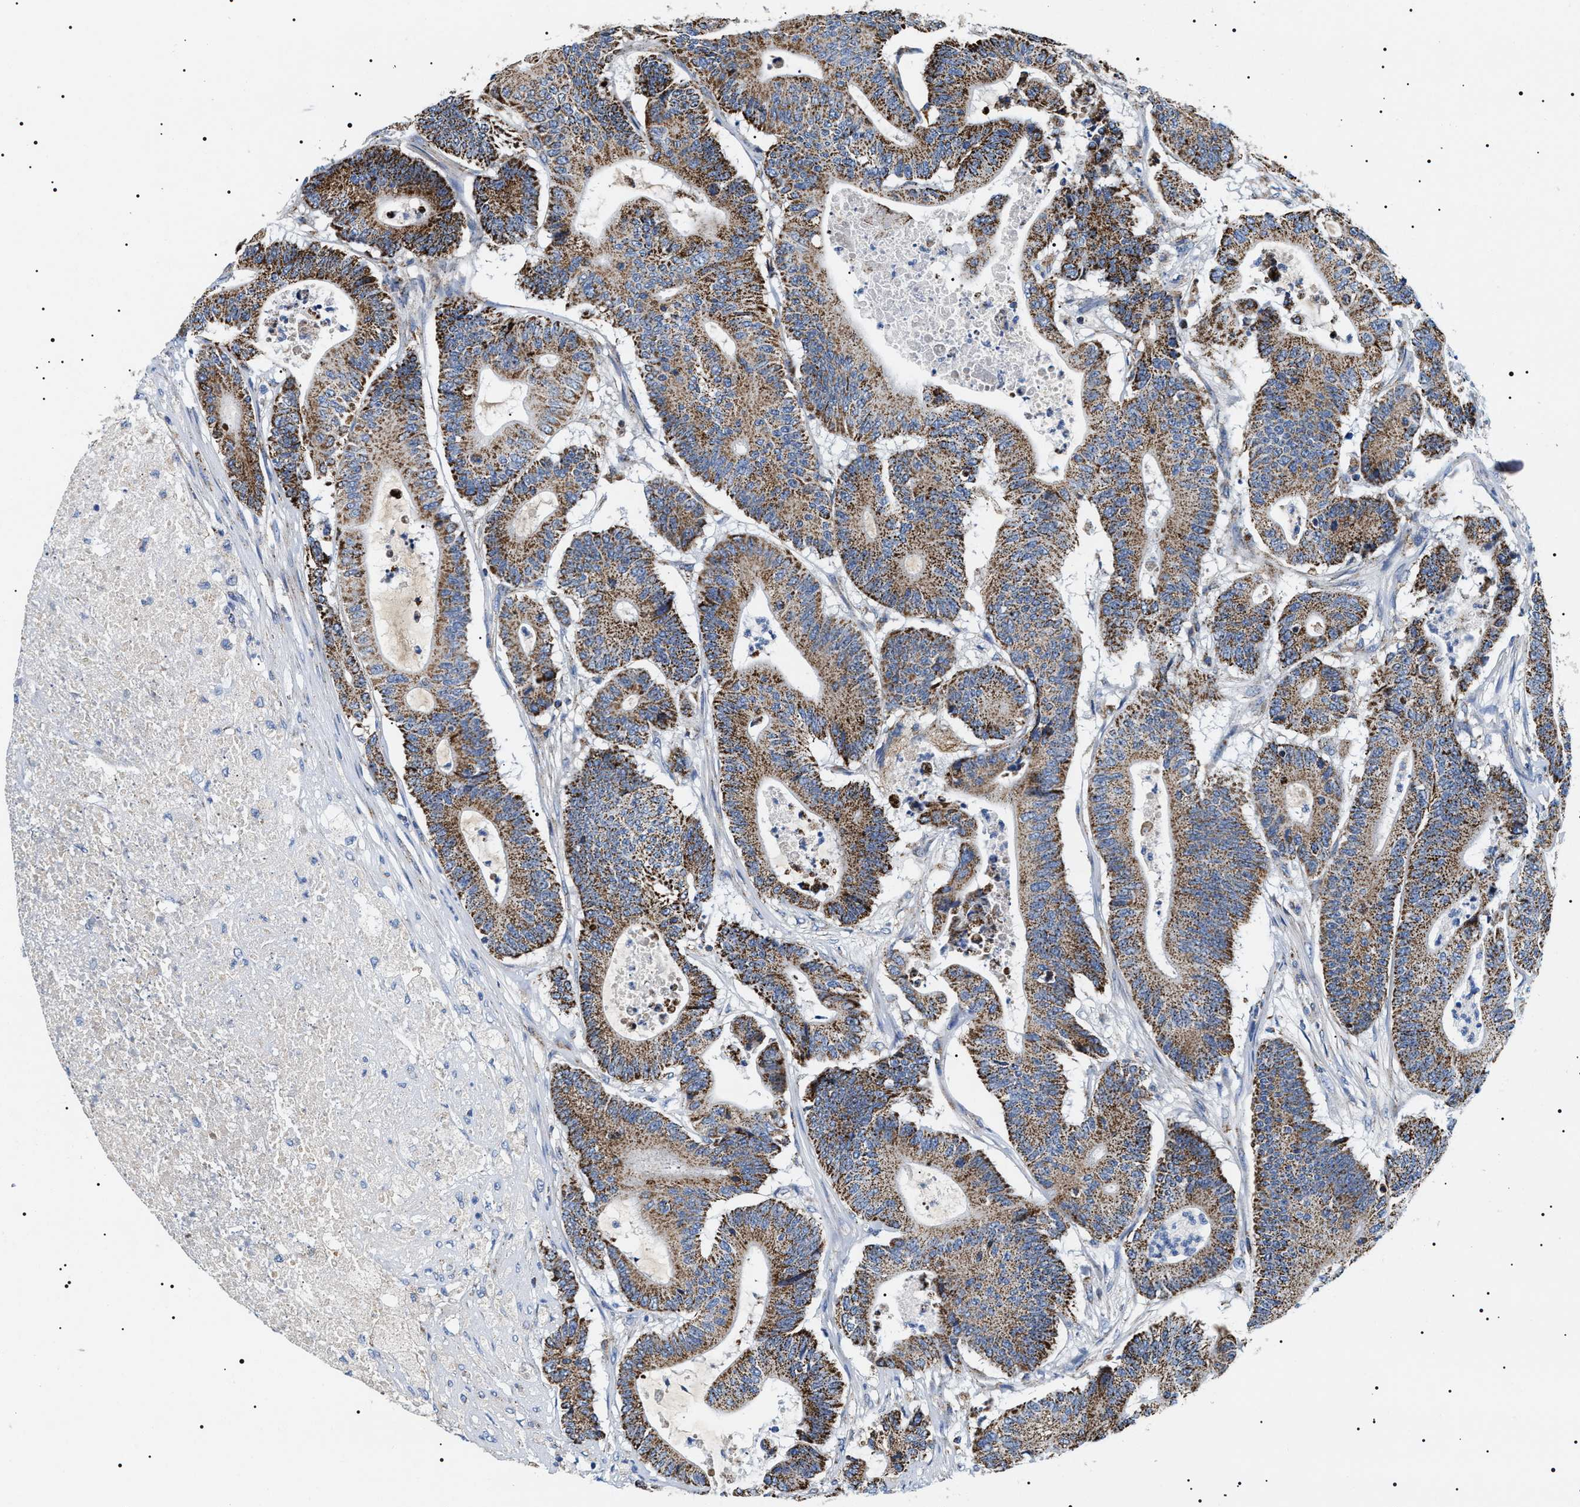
{"staining": {"intensity": "strong", "quantity": ">75%", "location": "cytoplasmic/membranous"}, "tissue": "colorectal cancer", "cell_type": "Tumor cells", "image_type": "cancer", "snomed": [{"axis": "morphology", "description": "Adenocarcinoma, NOS"}, {"axis": "topography", "description": "Colon"}], "caption": "This micrograph displays immunohistochemistry (IHC) staining of colorectal adenocarcinoma, with high strong cytoplasmic/membranous positivity in approximately >75% of tumor cells.", "gene": "OXSM", "patient": {"sex": "female", "age": 84}}